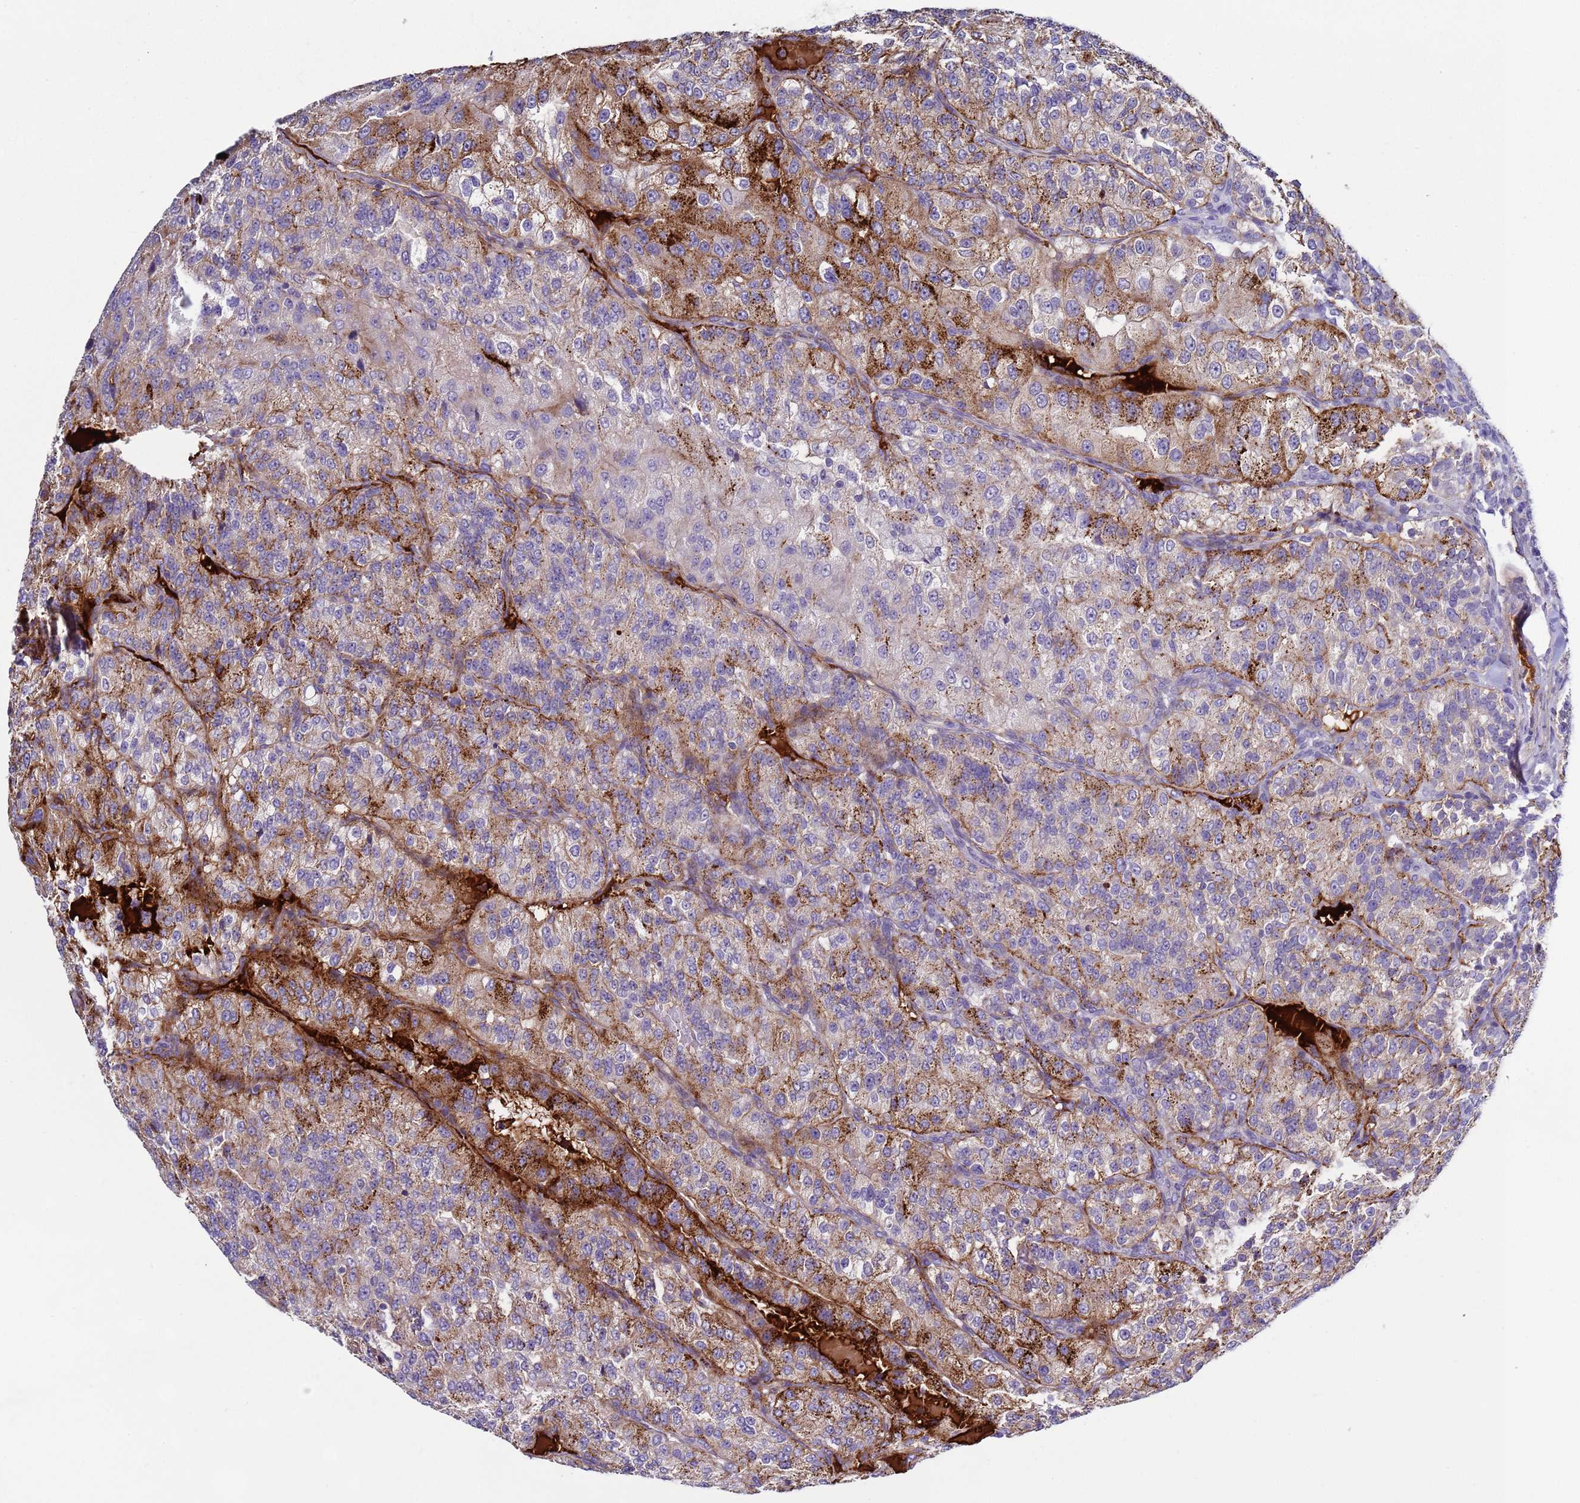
{"staining": {"intensity": "moderate", "quantity": "<25%", "location": "cytoplasmic/membranous"}, "tissue": "renal cancer", "cell_type": "Tumor cells", "image_type": "cancer", "snomed": [{"axis": "morphology", "description": "Adenocarcinoma, NOS"}, {"axis": "topography", "description": "Kidney"}], "caption": "Renal adenocarcinoma stained with a protein marker displays moderate staining in tumor cells.", "gene": "TRIM51", "patient": {"sex": "female", "age": 63}}